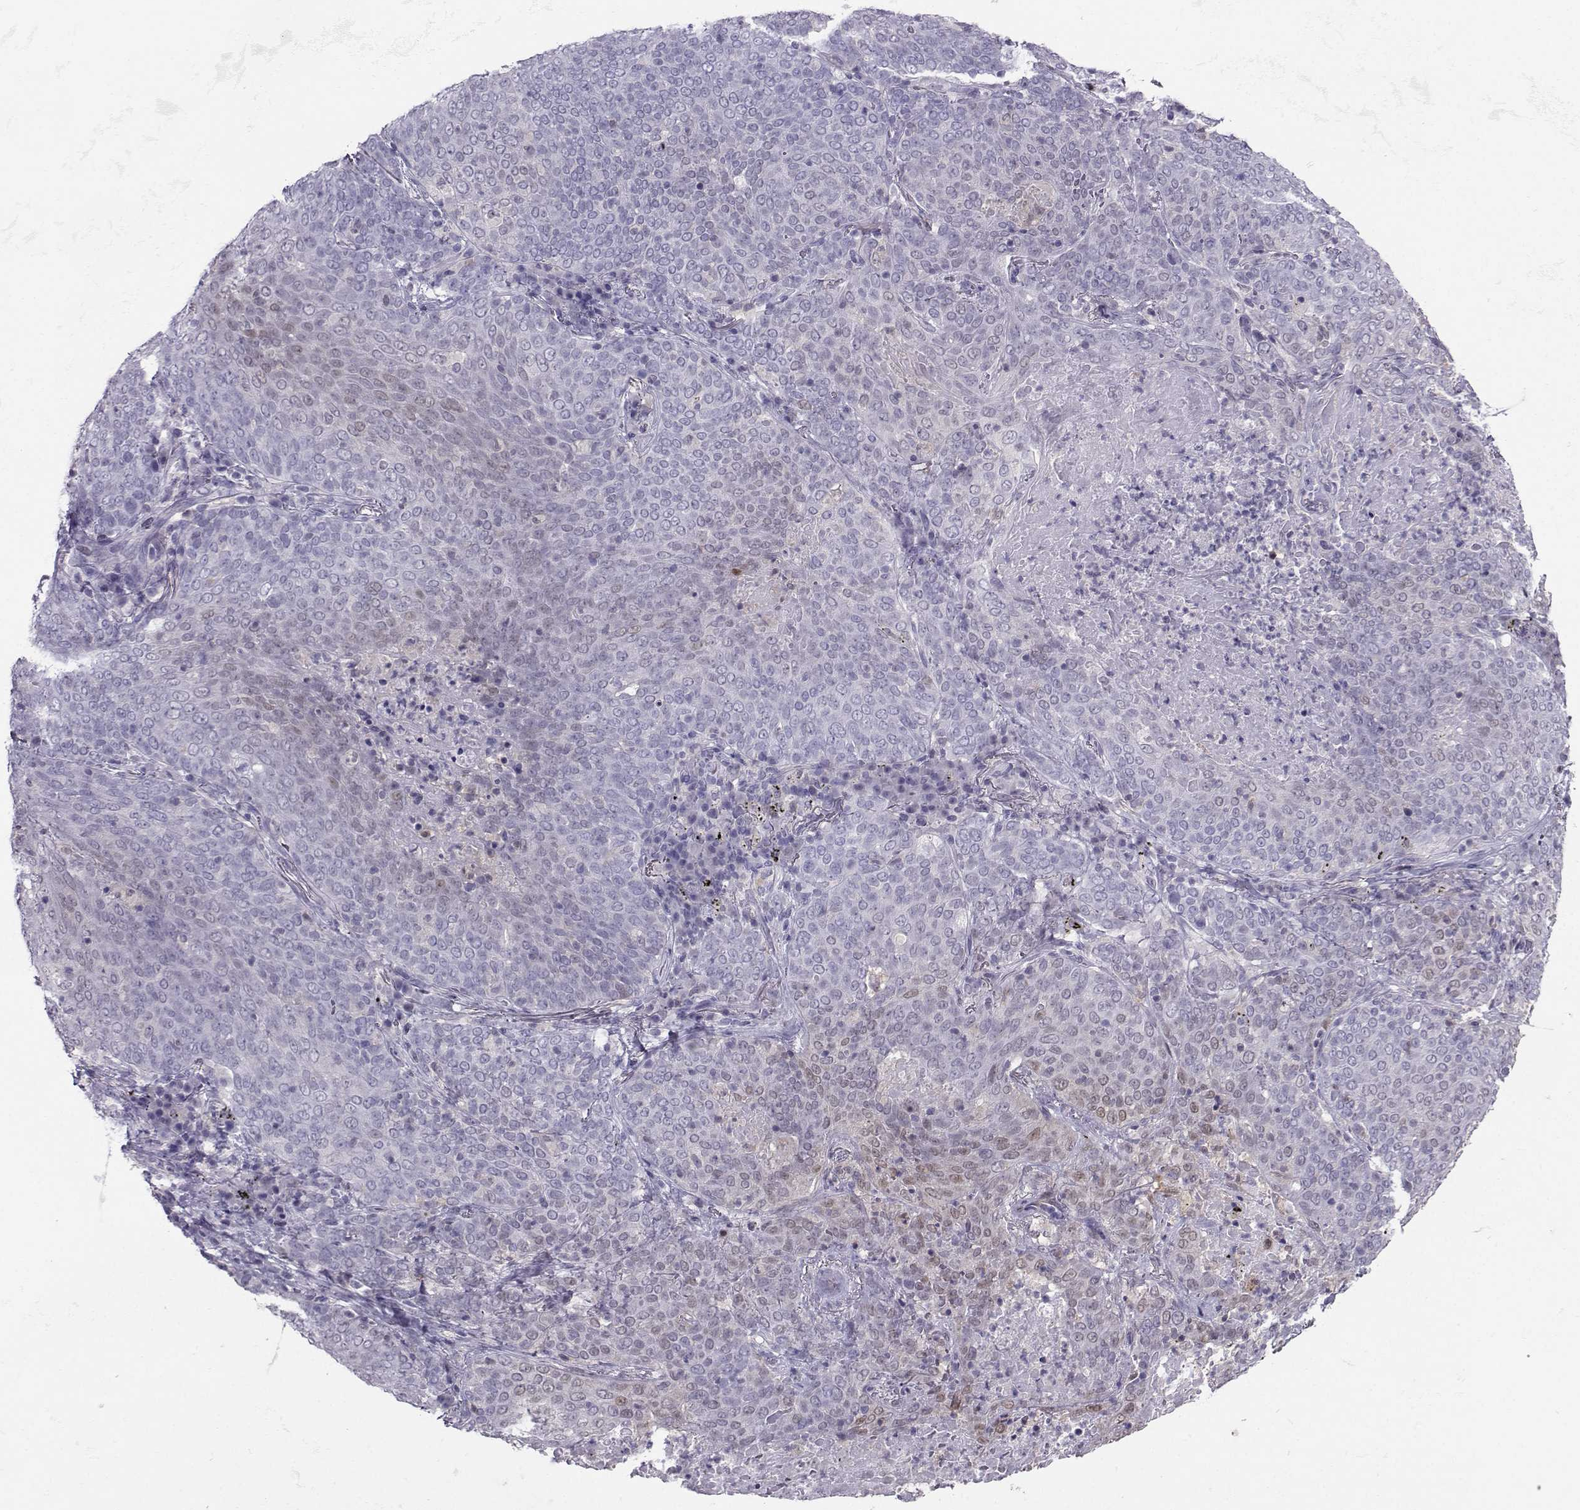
{"staining": {"intensity": "weak", "quantity": "<25%", "location": "nuclear"}, "tissue": "lung cancer", "cell_type": "Tumor cells", "image_type": "cancer", "snomed": [{"axis": "morphology", "description": "Squamous cell carcinoma, NOS"}, {"axis": "topography", "description": "Lung"}], "caption": "This is a micrograph of IHC staining of lung squamous cell carcinoma, which shows no expression in tumor cells.", "gene": "PGK1", "patient": {"sex": "male", "age": 82}}